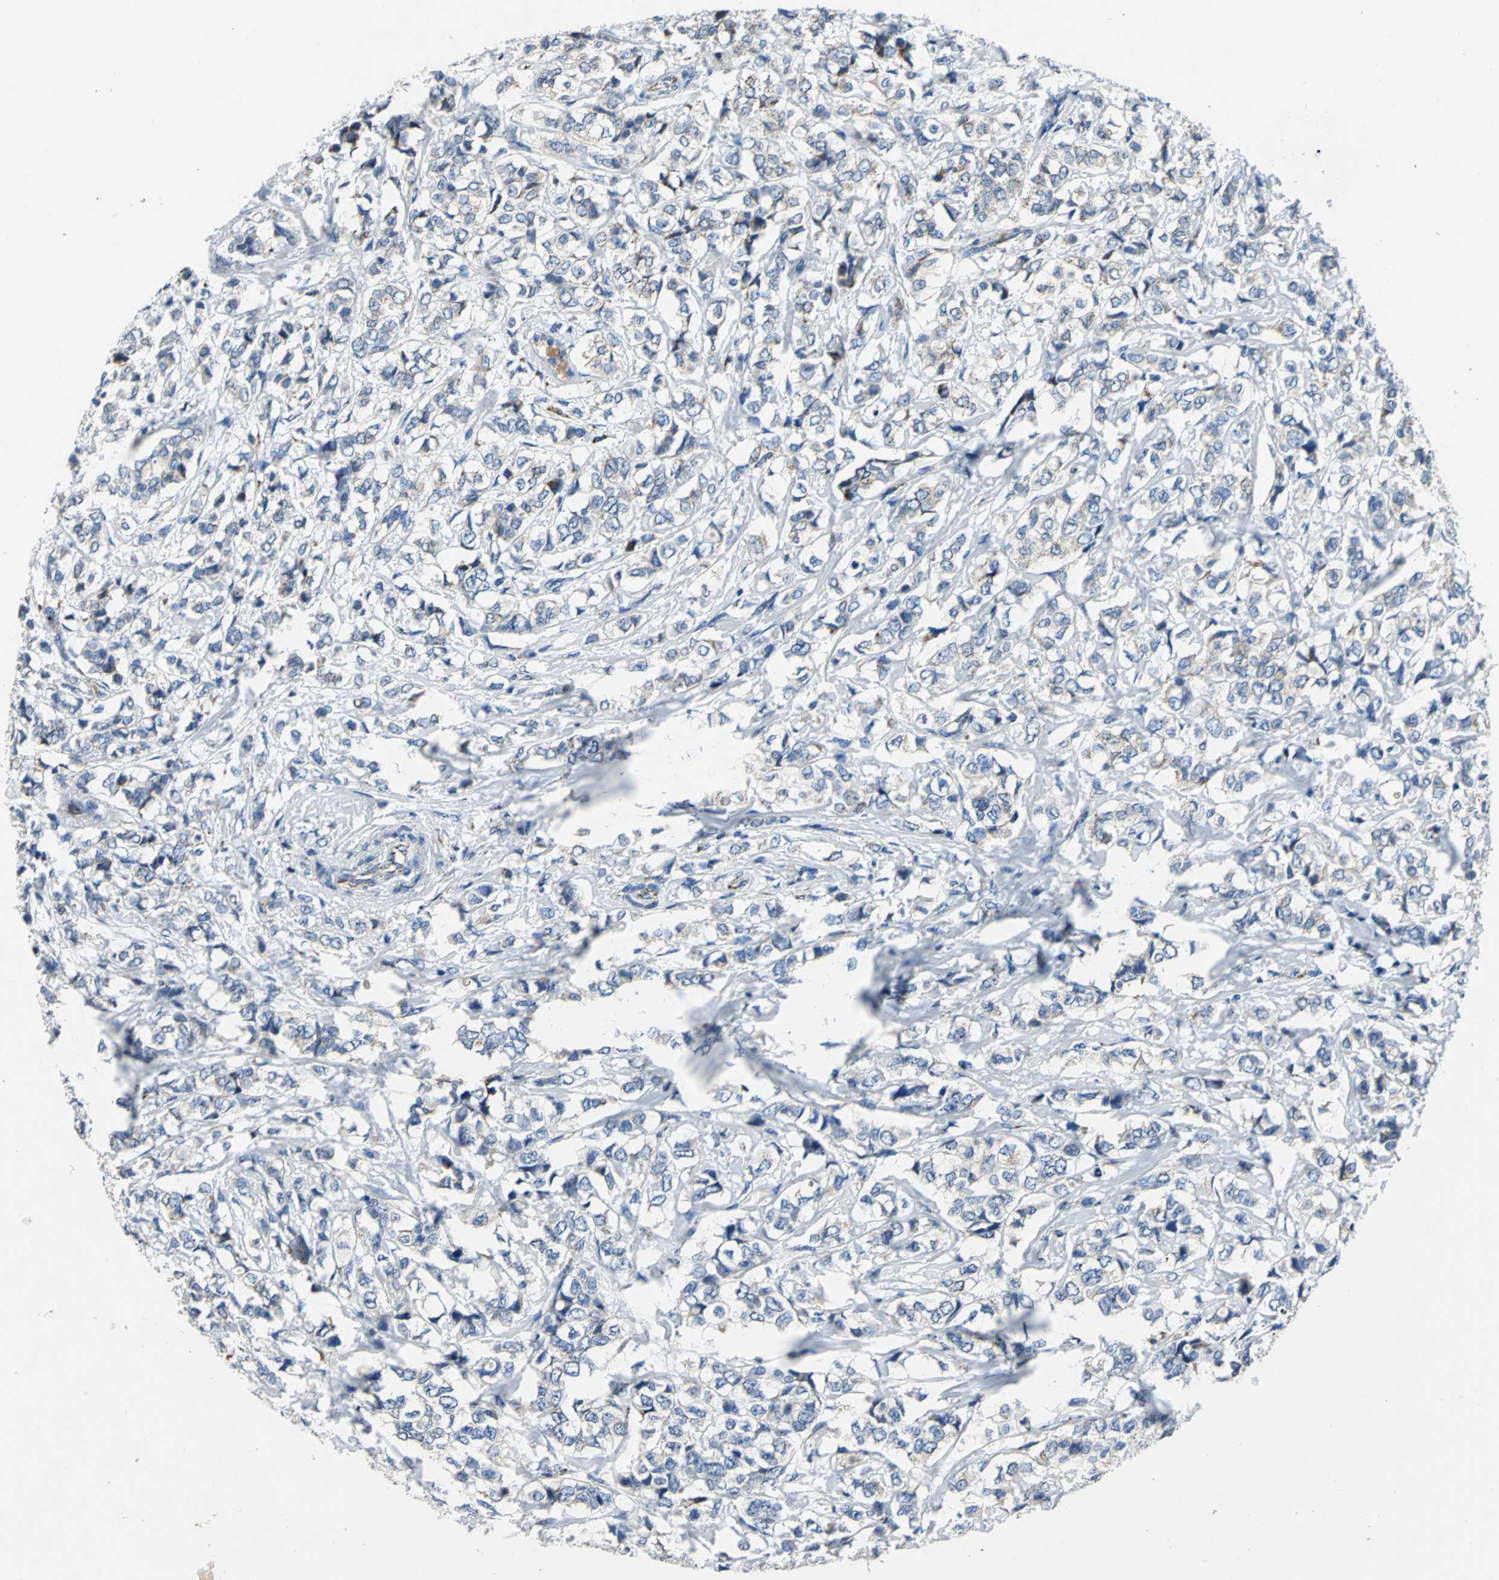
{"staining": {"intensity": "weak", "quantity": "25%-75%", "location": "cytoplasmic/membranous"}, "tissue": "breast cancer", "cell_type": "Tumor cells", "image_type": "cancer", "snomed": [{"axis": "morphology", "description": "Lobular carcinoma"}, {"axis": "topography", "description": "Breast"}], "caption": "A brown stain shows weak cytoplasmic/membranous positivity of a protein in human breast cancer tumor cells.", "gene": "IFI6", "patient": {"sex": "female", "age": 60}}